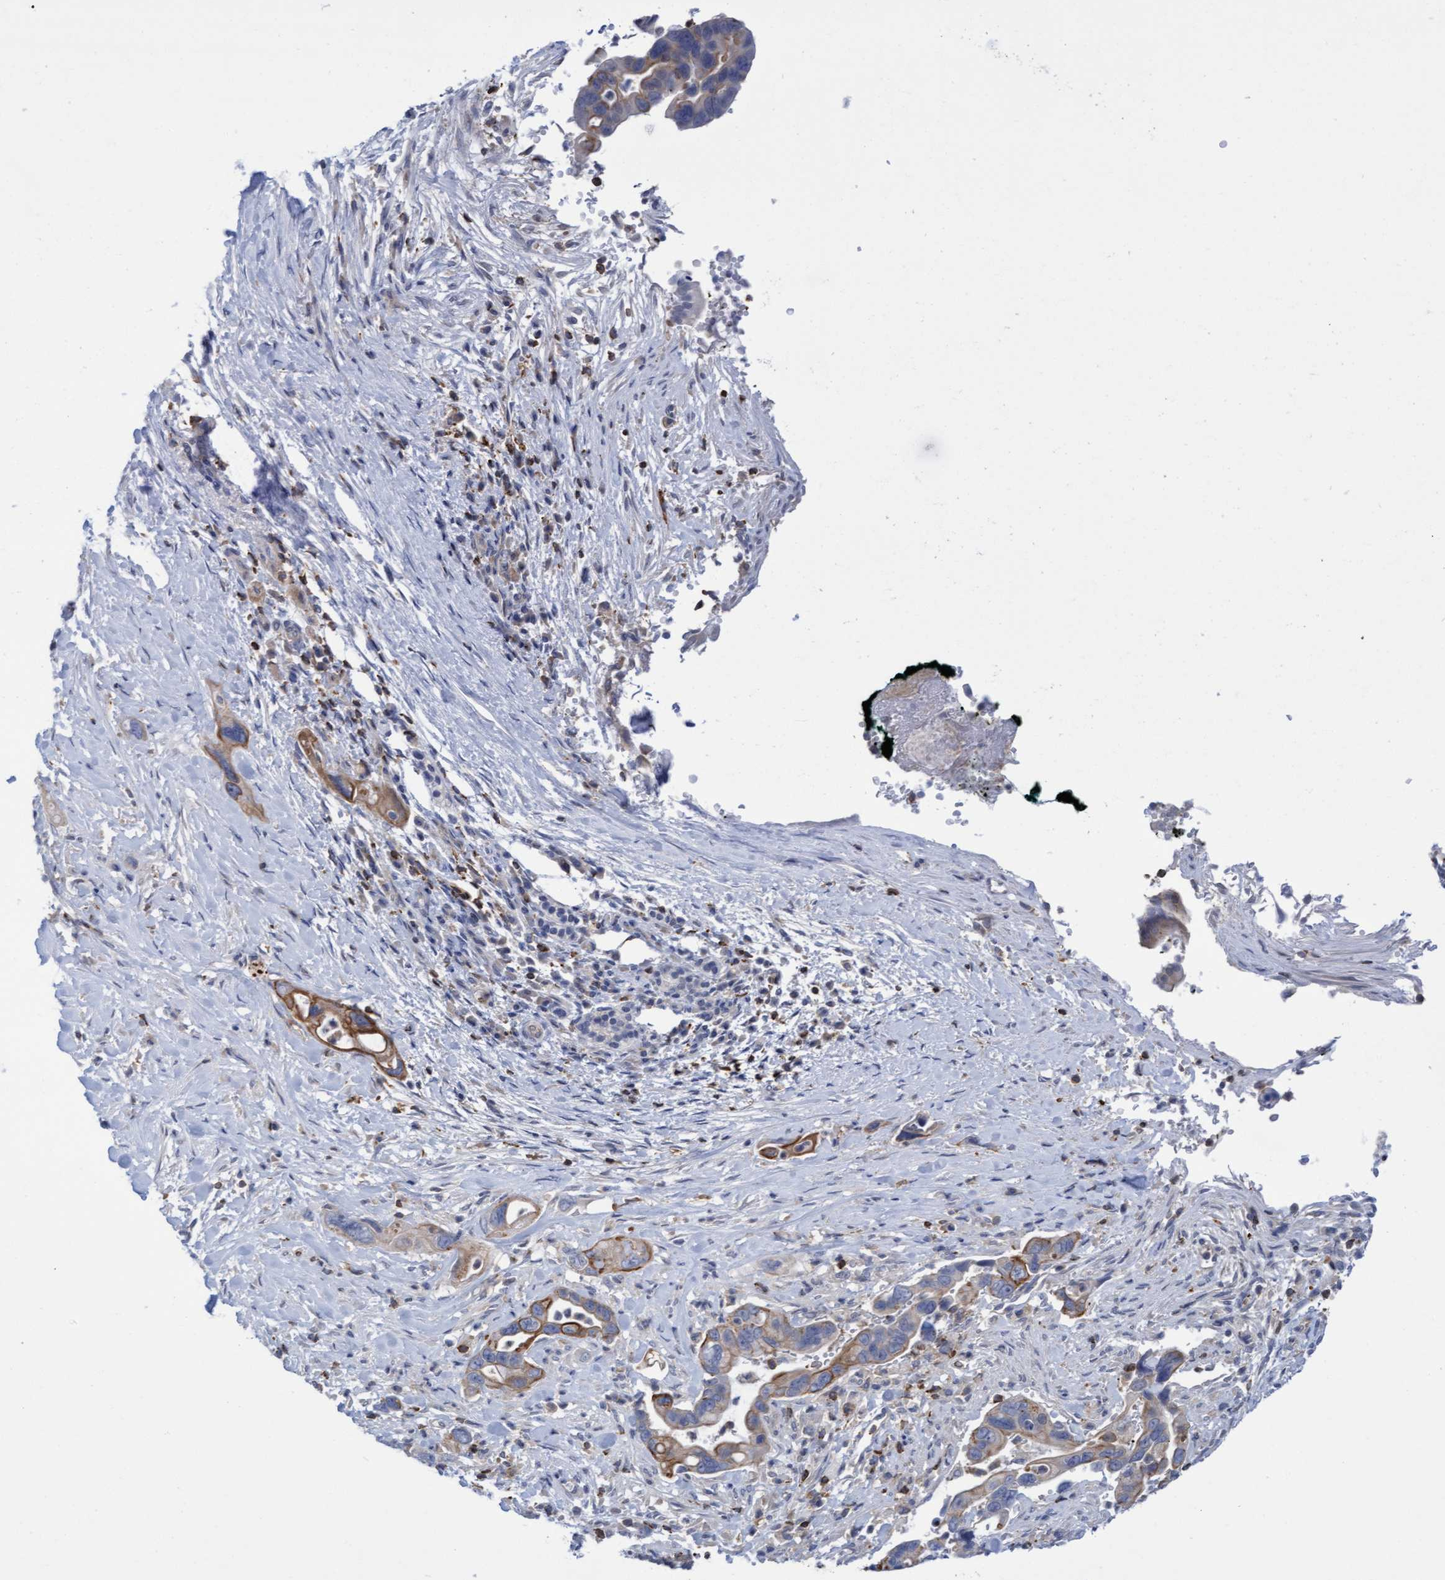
{"staining": {"intensity": "moderate", "quantity": "25%-75%", "location": "cytoplasmic/membranous"}, "tissue": "pancreatic cancer", "cell_type": "Tumor cells", "image_type": "cancer", "snomed": [{"axis": "morphology", "description": "Adenocarcinoma, NOS"}, {"axis": "topography", "description": "Pancreas"}], "caption": "Tumor cells display moderate cytoplasmic/membranous expression in approximately 25%-75% of cells in pancreatic cancer.", "gene": "FNBP1", "patient": {"sex": "female", "age": 70}}